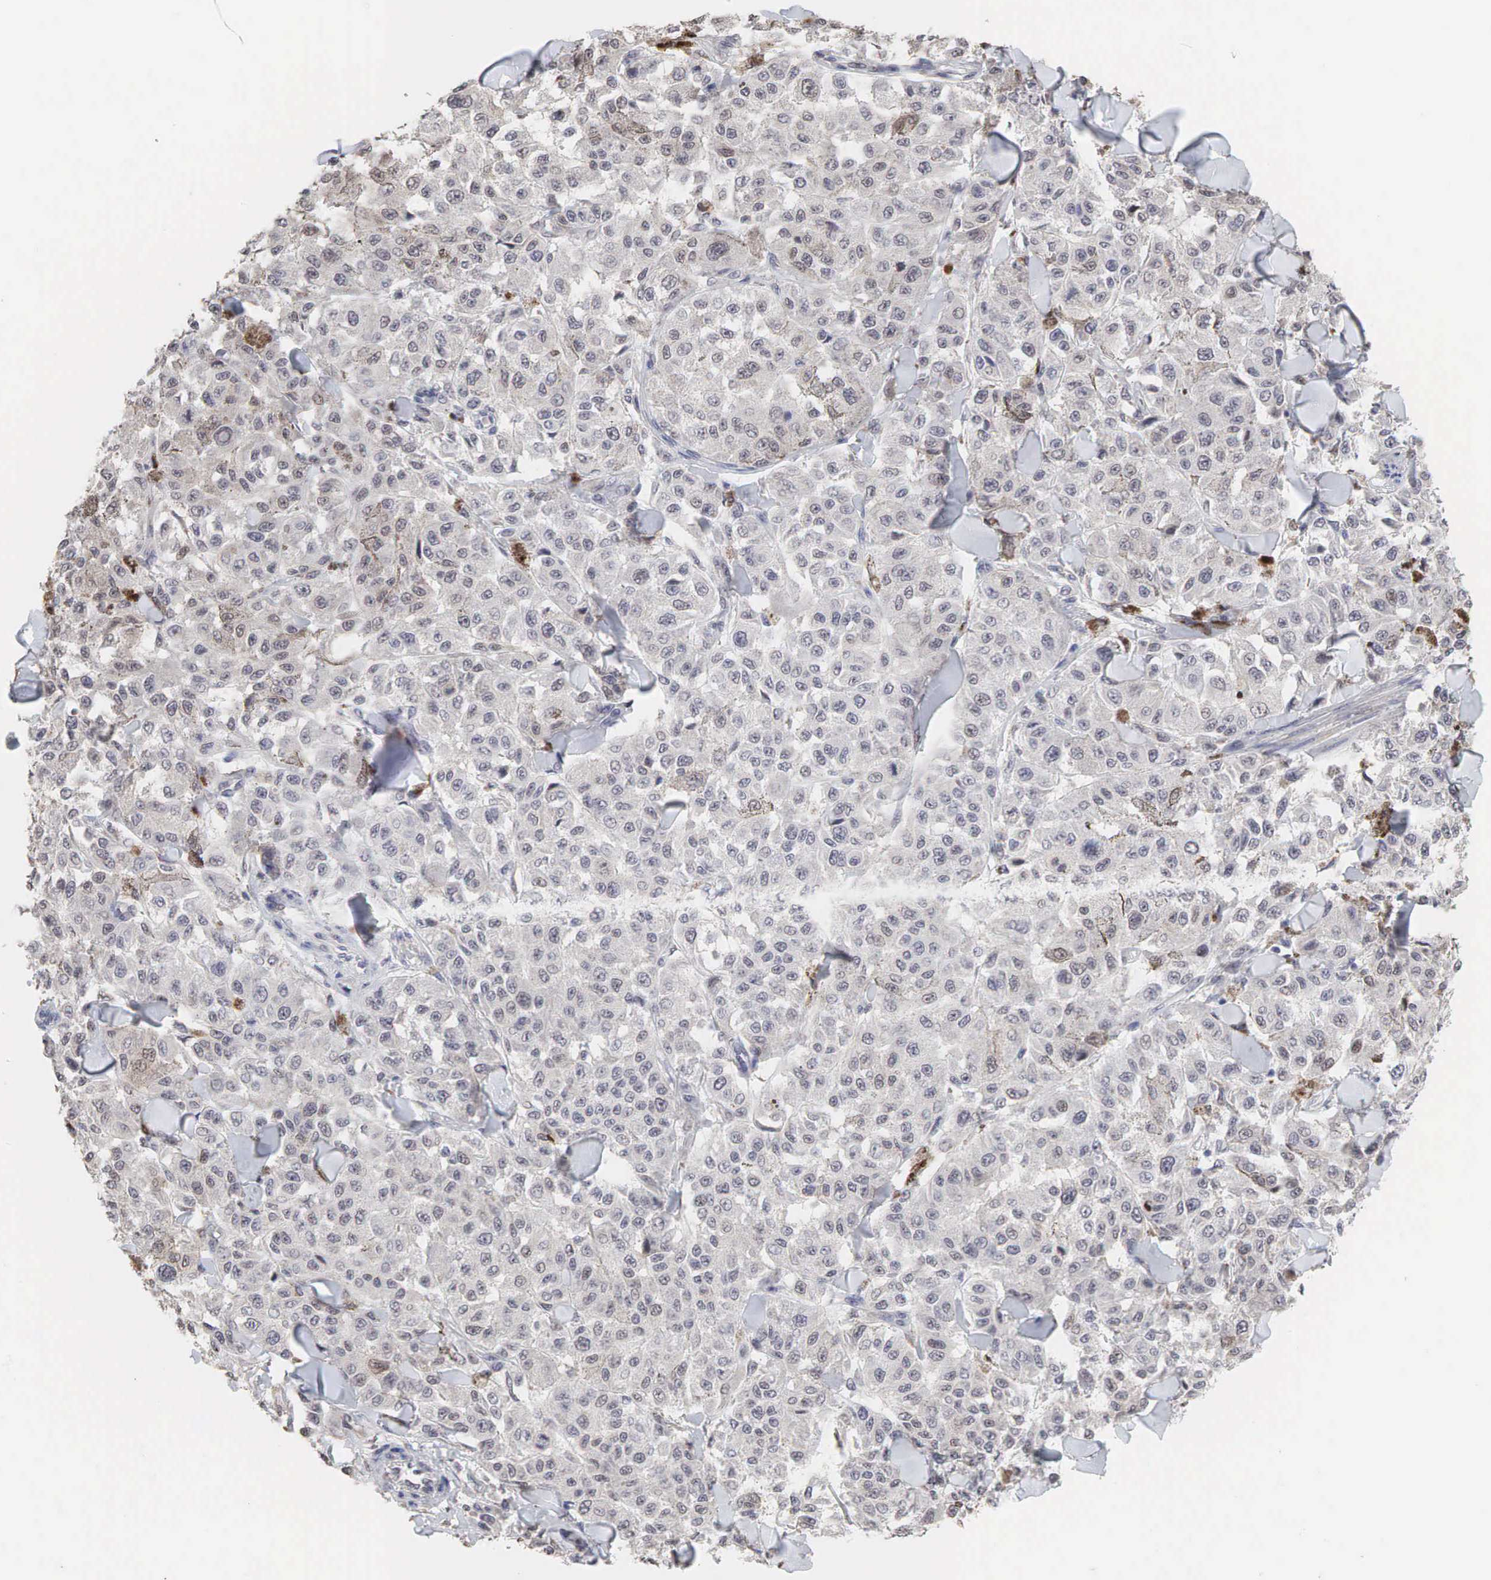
{"staining": {"intensity": "negative", "quantity": "none", "location": "none"}, "tissue": "melanoma", "cell_type": "Tumor cells", "image_type": "cancer", "snomed": [{"axis": "morphology", "description": "Malignant melanoma, NOS"}, {"axis": "topography", "description": "Skin"}], "caption": "A micrograph of human melanoma is negative for staining in tumor cells.", "gene": "DKC1", "patient": {"sex": "female", "age": 64}}